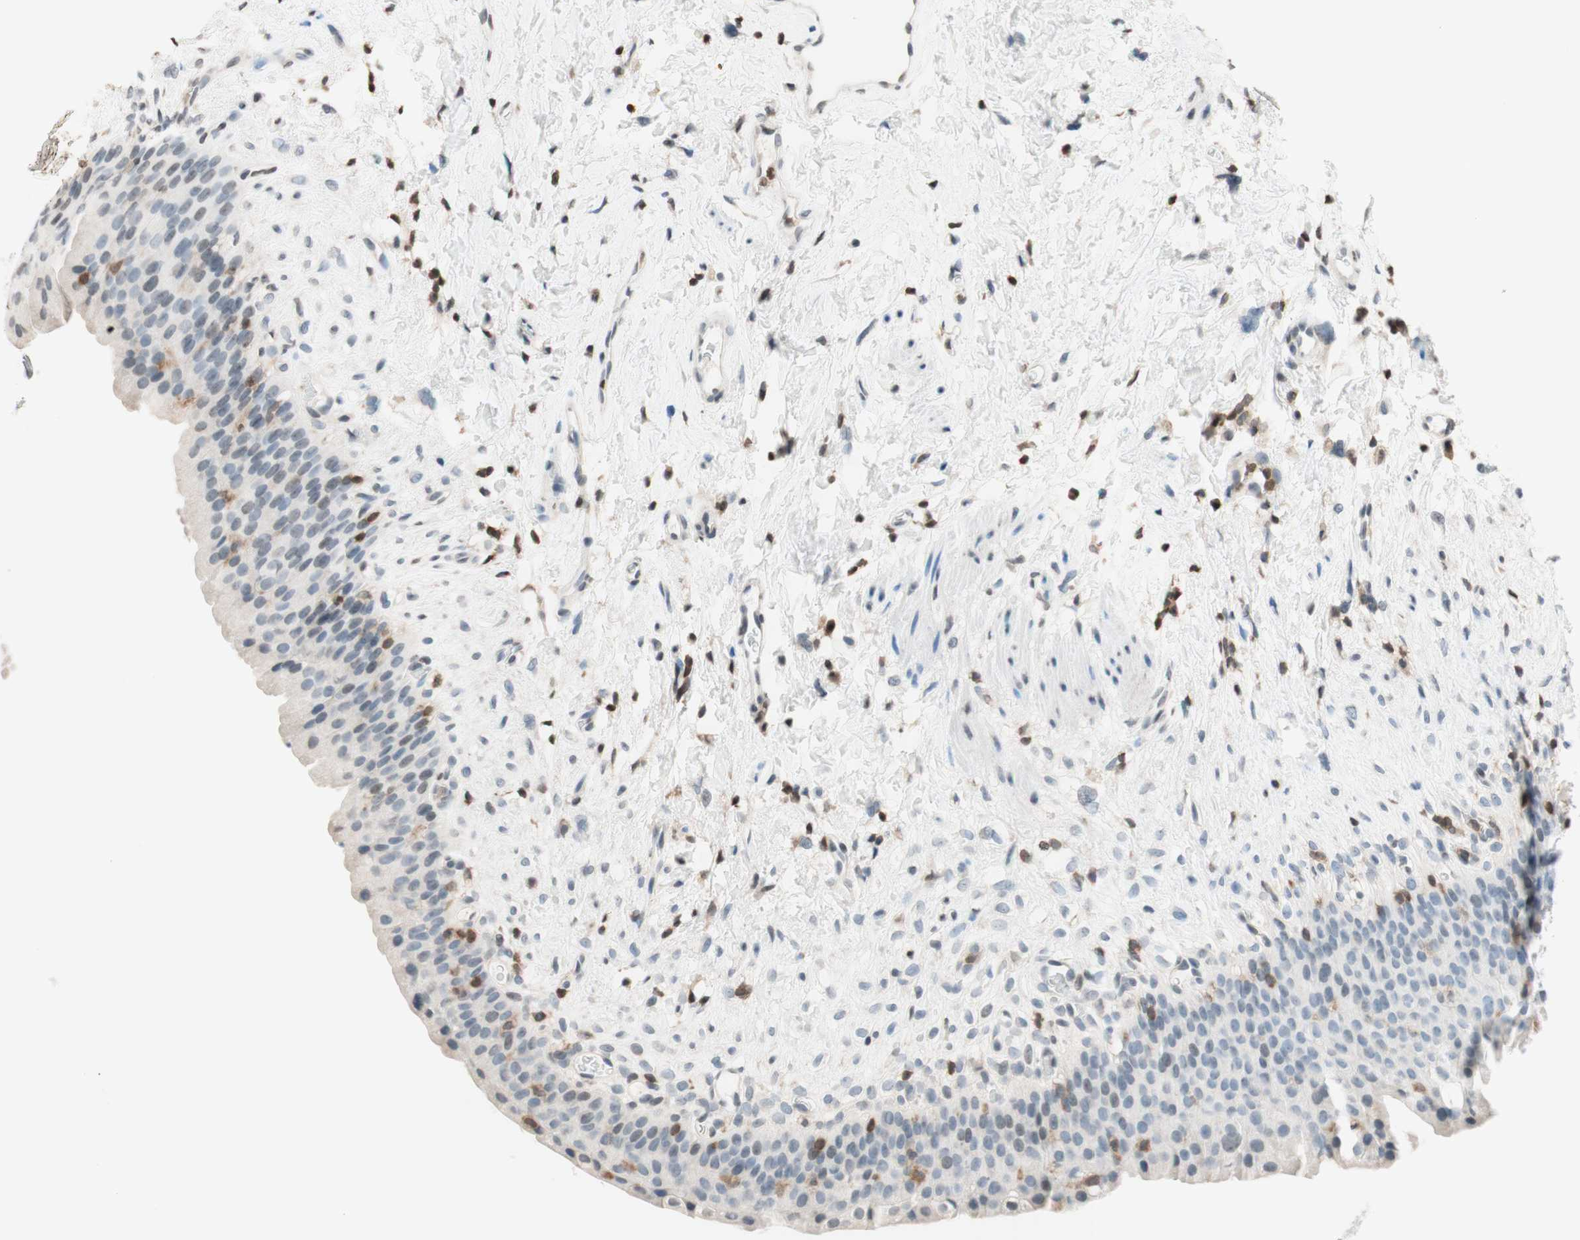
{"staining": {"intensity": "weak", "quantity": "<25%", "location": "cytoplasmic/membranous"}, "tissue": "urinary bladder", "cell_type": "Urothelial cells", "image_type": "normal", "snomed": [{"axis": "morphology", "description": "Normal tissue, NOS"}, {"axis": "topography", "description": "Urinary bladder"}], "caption": "Normal urinary bladder was stained to show a protein in brown. There is no significant positivity in urothelial cells. The staining was performed using DAB (3,3'-diaminobenzidine) to visualize the protein expression in brown, while the nuclei were stained in blue with hematoxylin (Magnification: 20x).", "gene": "WIPF1", "patient": {"sex": "female", "age": 79}}